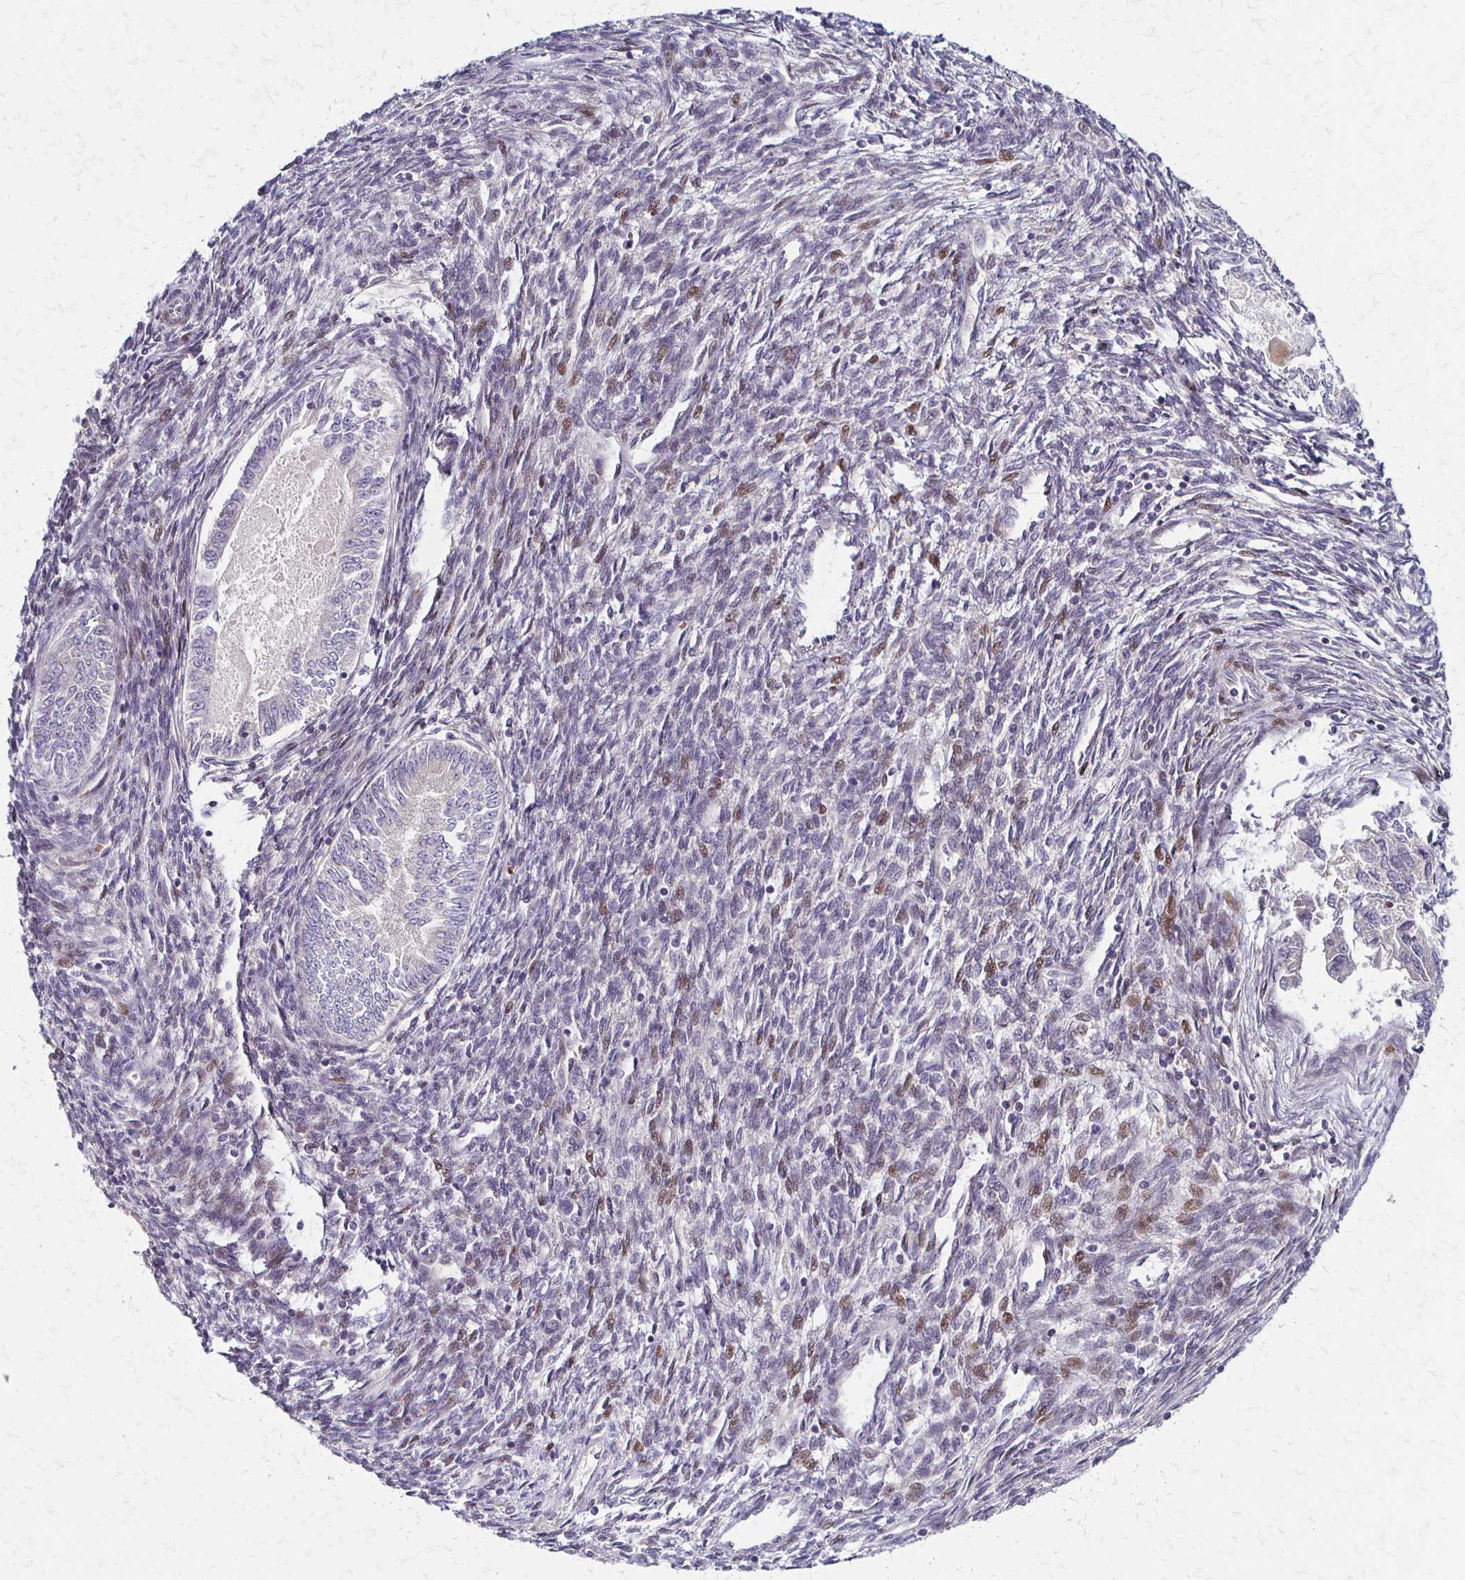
{"staining": {"intensity": "negative", "quantity": "none", "location": "none"}, "tissue": "endometrial cancer", "cell_type": "Tumor cells", "image_type": "cancer", "snomed": [{"axis": "morphology", "description": "Carcinoma, NOS"}, {"axis": "topography", "description": "Uterus"}], "caption": "Tumor cells show no significant expression in endometrial cancer (carcinoma).", "gene": "TRIR", "patient": {"sex": "female", "age": 76}}